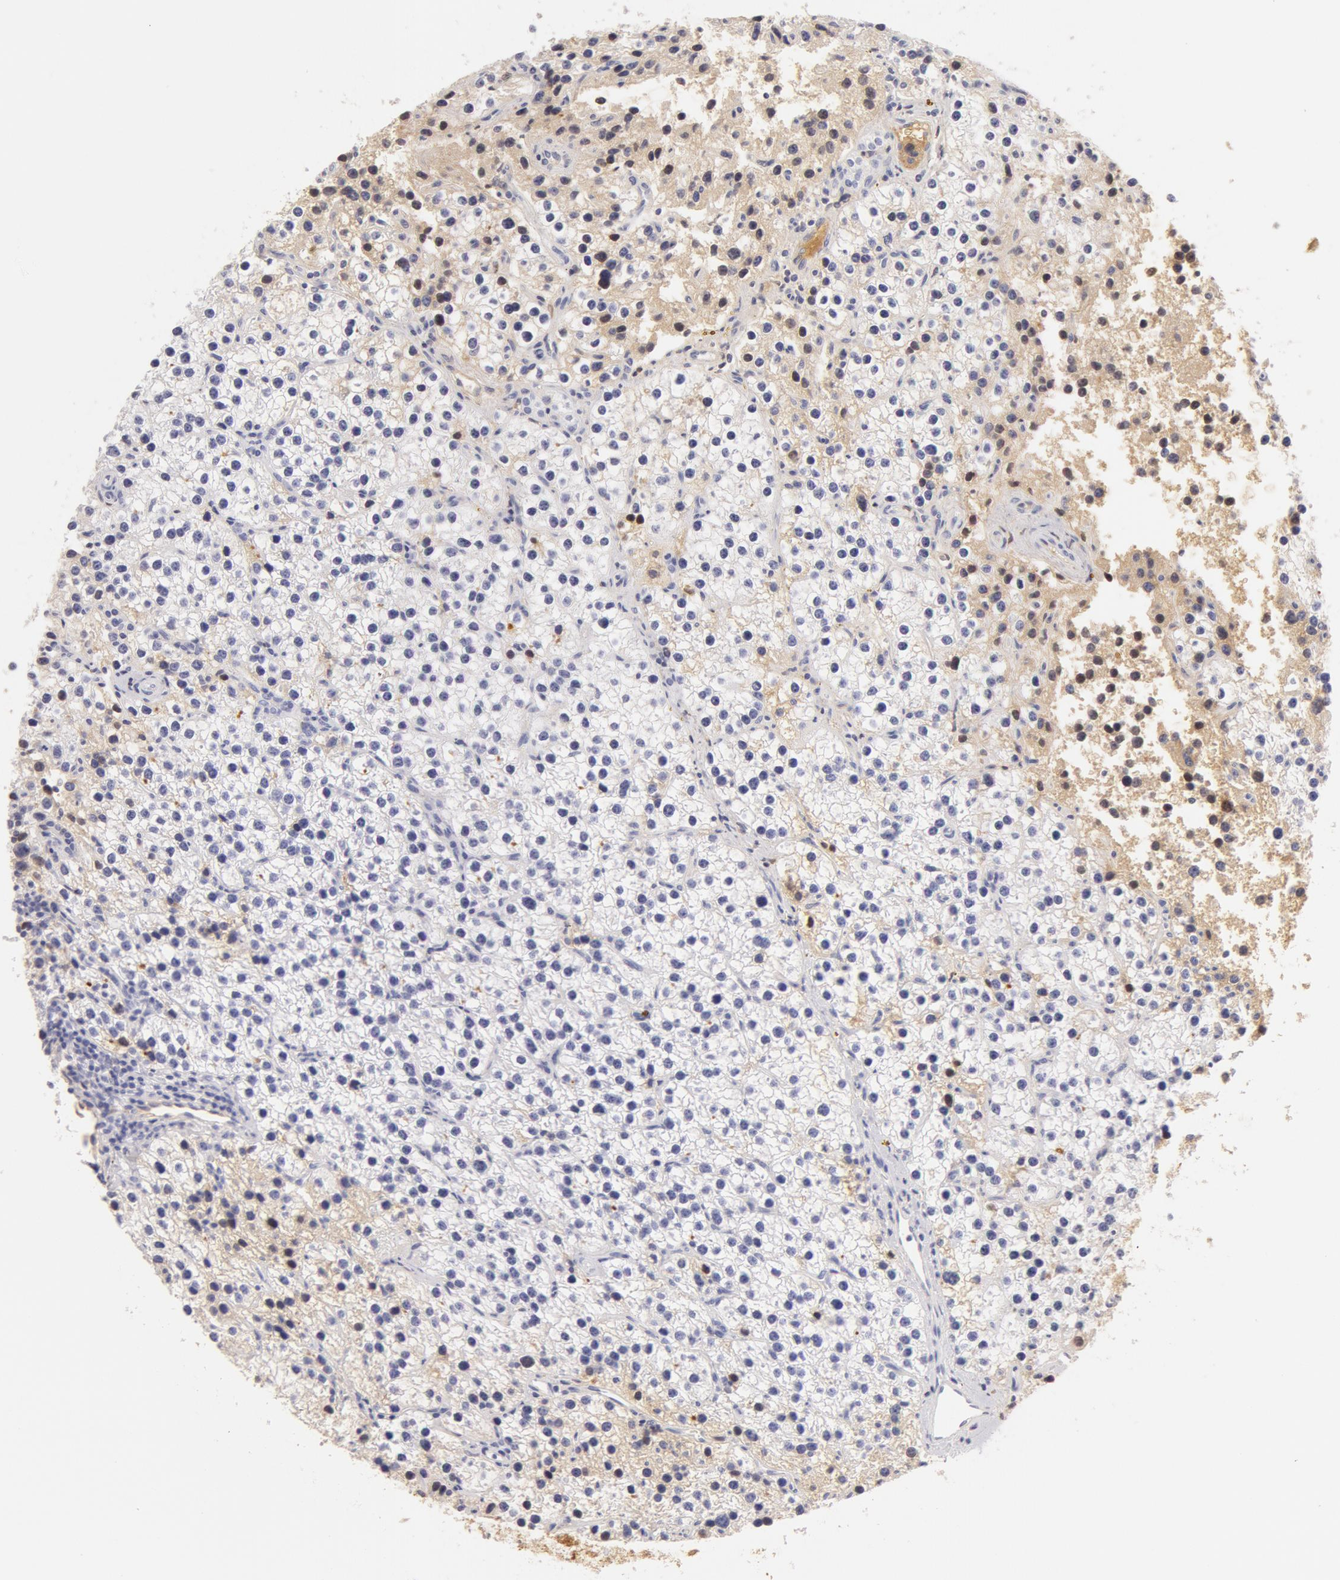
{"staining": {"intensity": "weak", "quantity": "25%-75%", "location": "cytoplasmic/membranous"}, "tissue": "parathyroid gland", "cell_type": "Glandular cells", "image_type": "normal", "snomed": [{"axis": "morphology", "description": "Normal tissue, NOS"}, {"axis": "topography", "description": "Parathyroid gland"}], "caption": "IHC photomicrograph of benign parathyroid gland: human parathyroid gland stained using IHC shows low levels of weak protein expression localized specifically in the cytoplasmic/membranous of glandular cells, appearing as a cytoplasmic/membranous brown color.", "gene": "GC", "patient": {"sex": "female", "age": 54}}